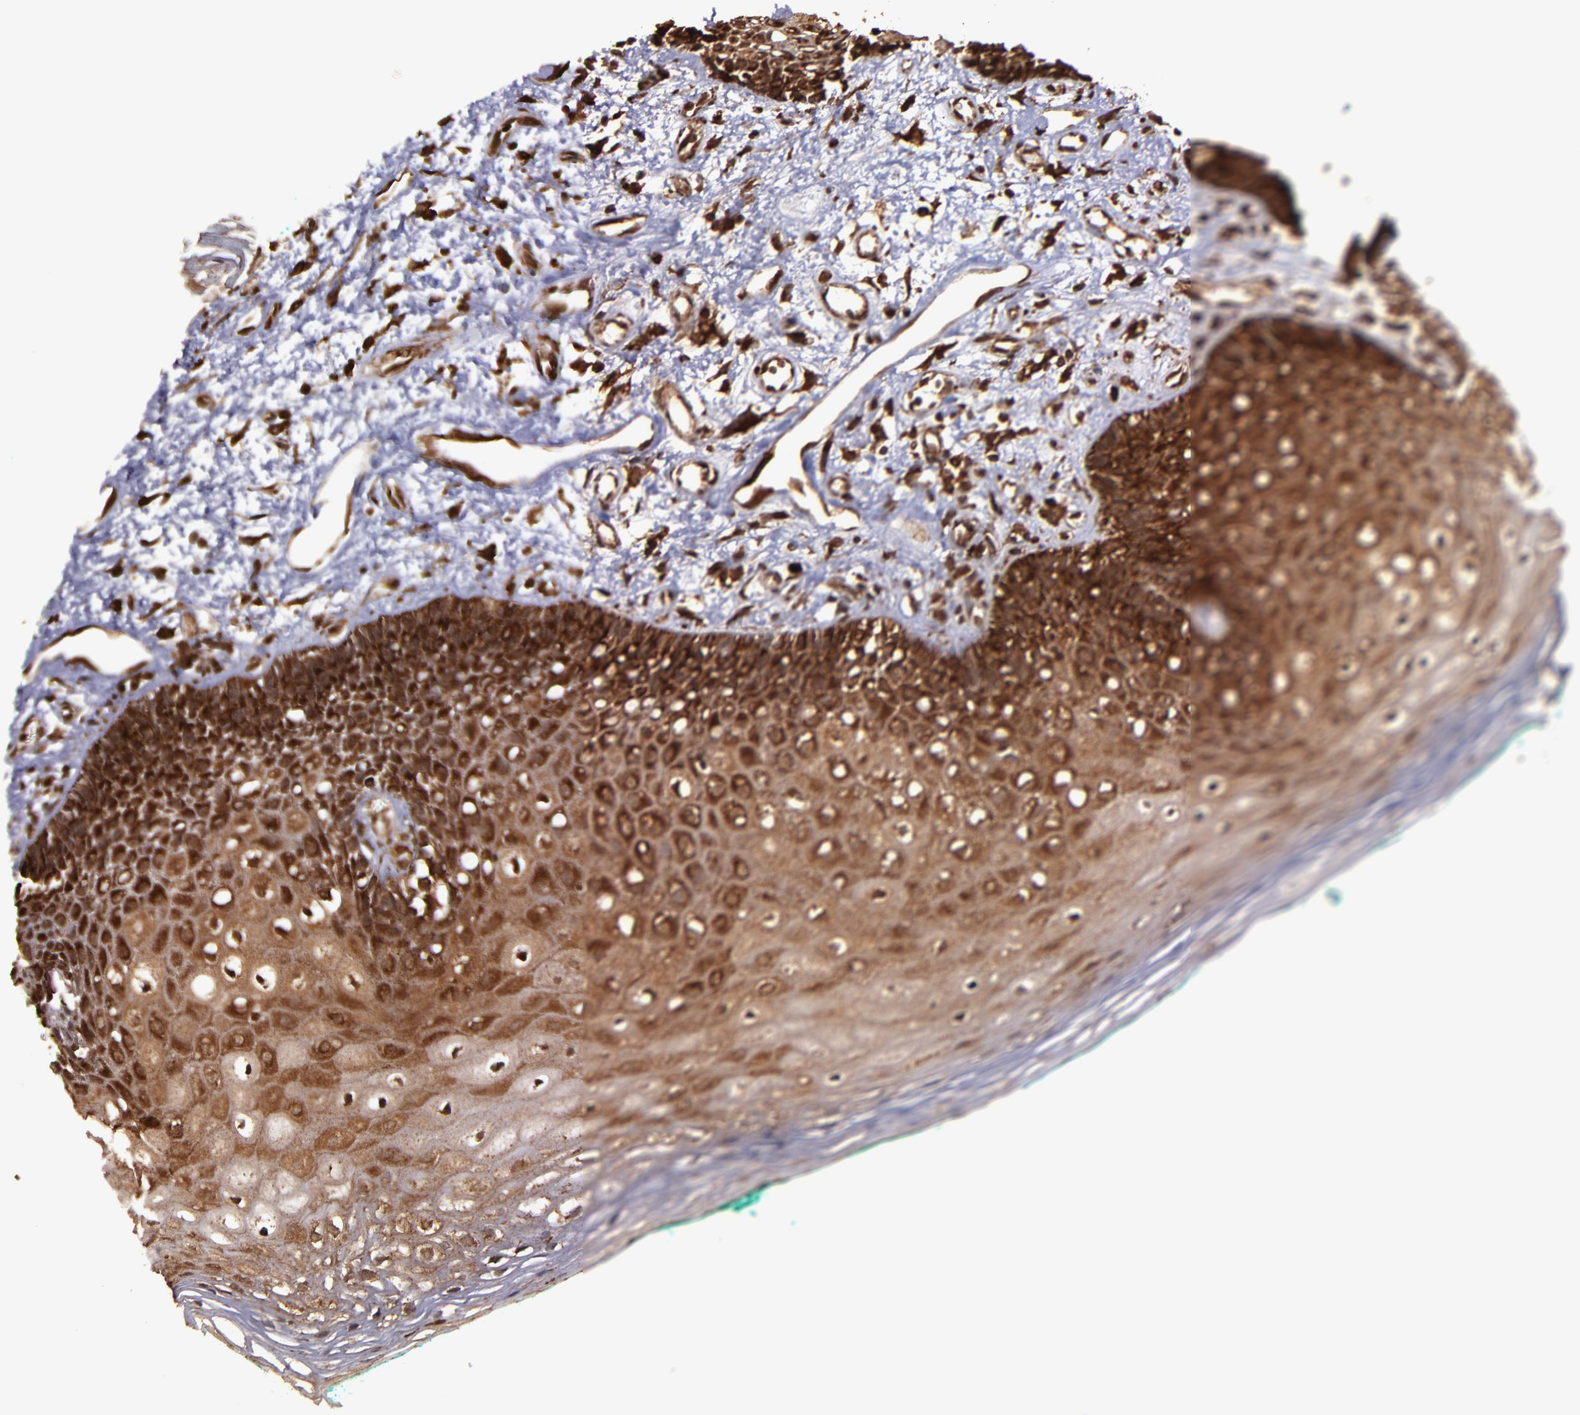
{"staining": {"intensity": "strong", "quantity": ">75%", "location": "cytoplasmic/membranous,nuclear"}, "tissue": "oral mucosa", "cell_type": "Squamous epithelial cells", "image_type": "normal", "snomed": [{"axis": "morphology", "description": "Normal tissue, NOS"}, {"axis": "morphology", "description": "Squamous cell carcinoma, NOS"}, {"axis": "topography", "description": "Skeletal muscle"}, {"axis": "topography", "description": "Oral tissue"}, {"axis": "topography", "description": "Head-Neck"}], "caption": "The histopathology image exhibits a brown stain indicating the presence of a protein in the cytoplasmic/membranous,nuclear of squamous epithelial cells in oral mucosa. The staining was performed using DAB to visualize the protein expression in brown, while the nuclei were stained in blue with hematoxylin (Magnification: 20x).", "gene": "EIF4ENIF1", "patient": {"sex": "female", "age": 84}}